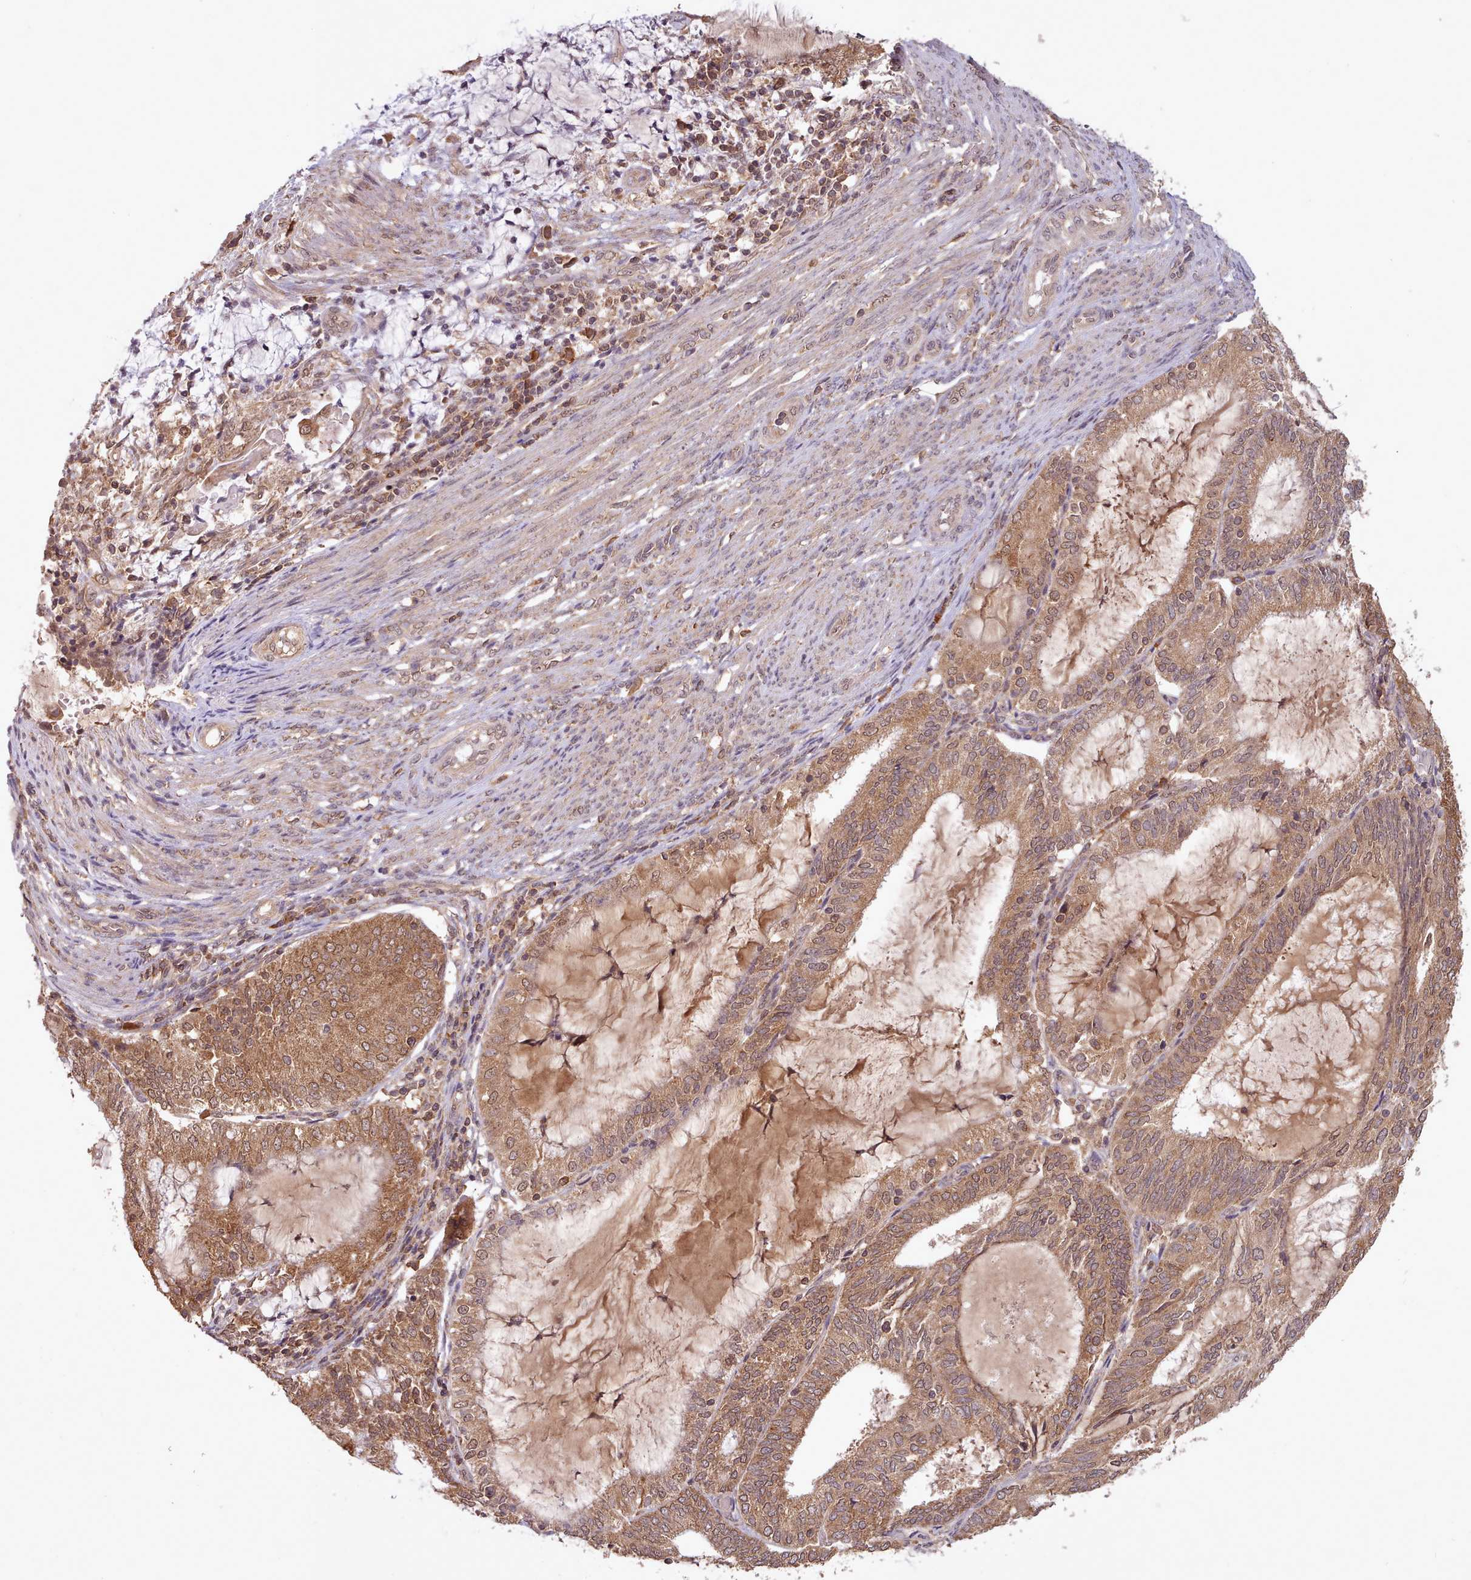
{"staining": {"intensity": "moderate", "quantity": ">75%", "location": "cytoplasmic/membranous,nuclear"}, "tissue": "endometrial cancer", "cell_type": "Tumor cells", "image_type": "cancer", "snomed": [{"axis": "morphology", "description": "Adenocarcinoma, NOS"}, {"axis": "topography", "description": "Endometrium"}], "caption": "Moderate cytoplasmic/membranous and nuclear expression for a protein is appreciated in about >75% of tumor cells of endometrial cancer (adenocarcinoma) using immunohistochemistry (IHC).", "gene": "PIP4P1", "patient": {"sex": "female", "age": 81}}